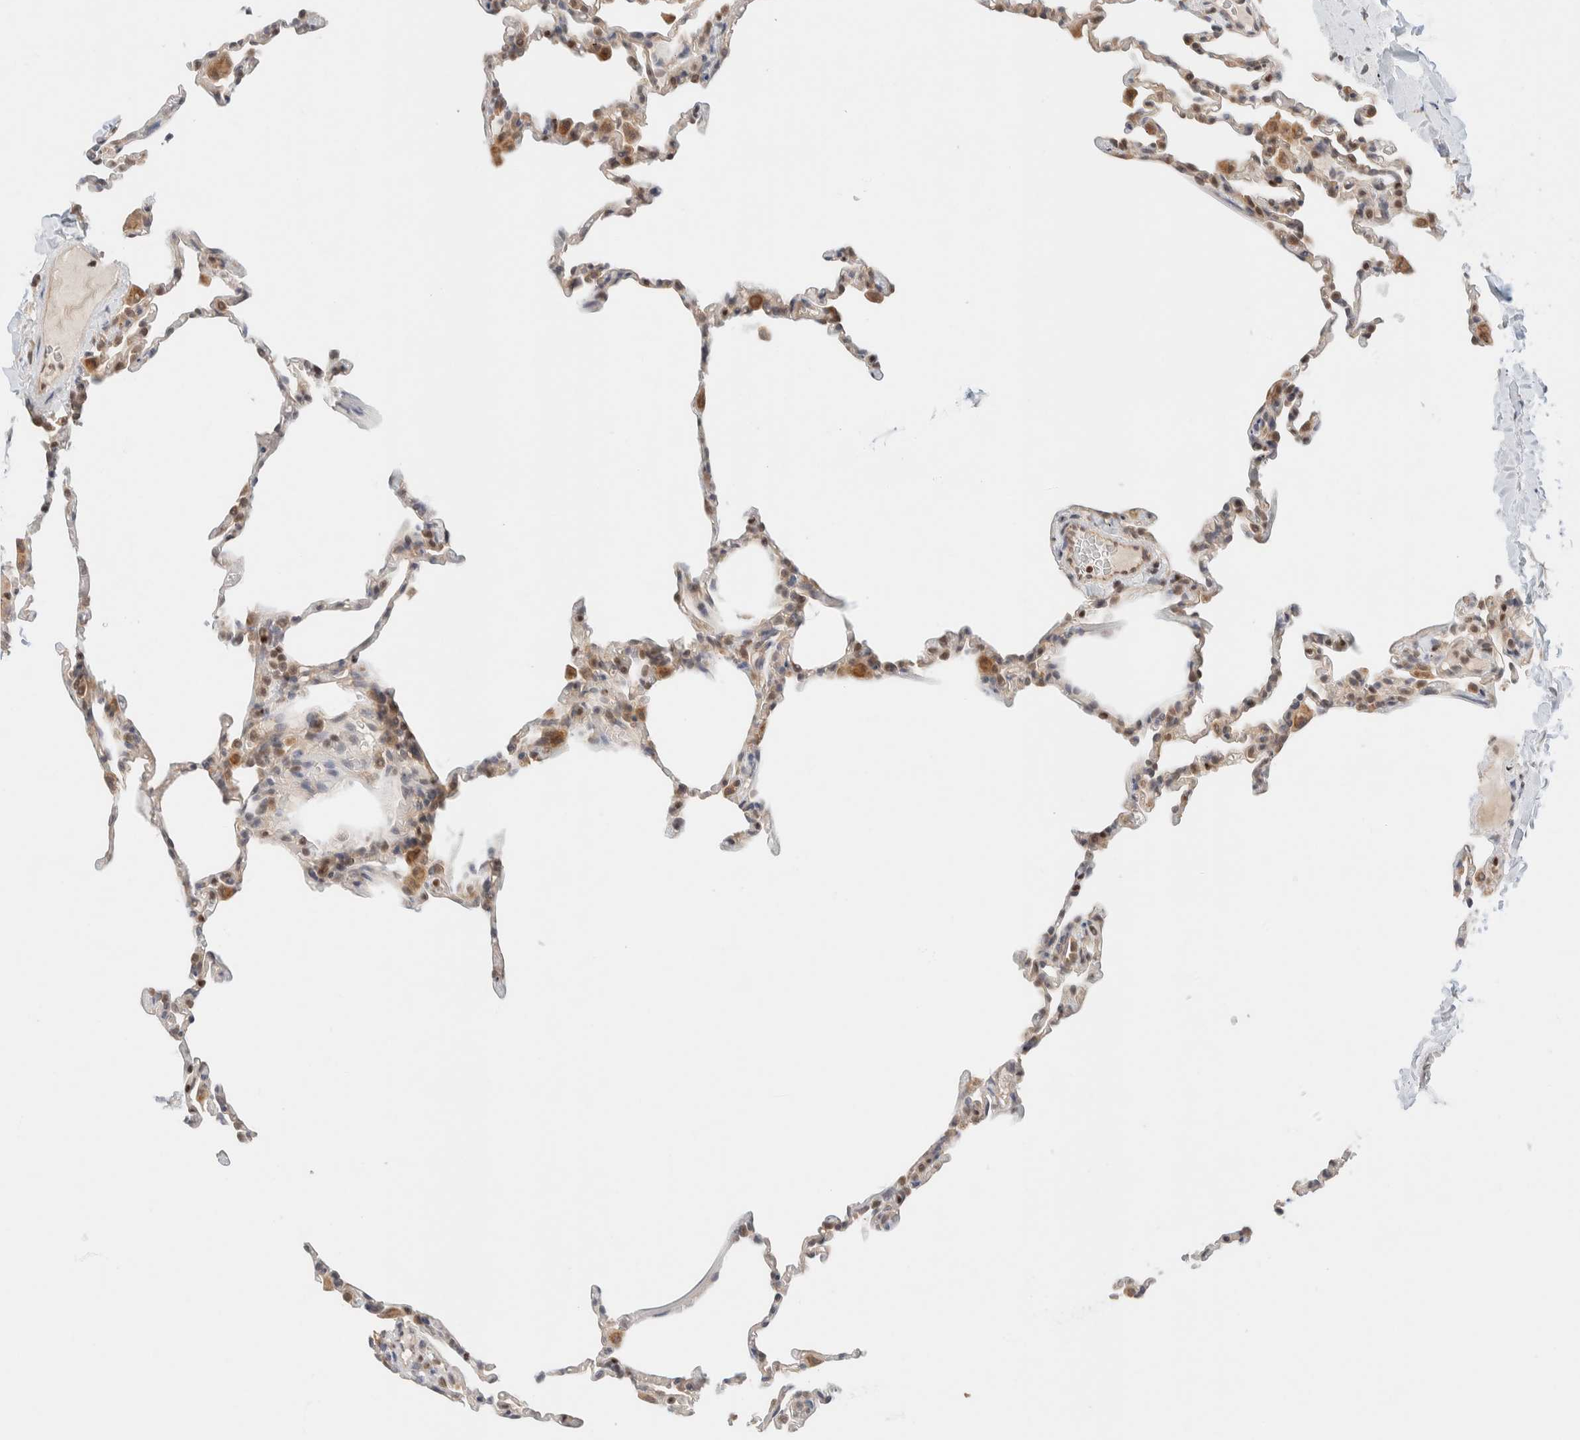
{"staining": {"intensity": "weak", "quantity": "25%-75%", "location": "cytoplasmic/membranous"}, "tissue": "lung", "cell_type": "Alveolar cells", "image_type": "normal", "snomed": [{"axis": "morphology", "description": "Normal tissue, NOS"}, {"axis": "topography", "description": "Lung"}], "caption": "Protein staining of unremarkable lung shows weak cytoplasmic/membranous expression in approximately 25%-75% of alveolar cells. (Stains: DAB in brown, nuclei in blue, Microscopy: brightfield microscopy at high magnification).", "gene": "C8orf76", "patient": {"sex": "male", "age": 20}}